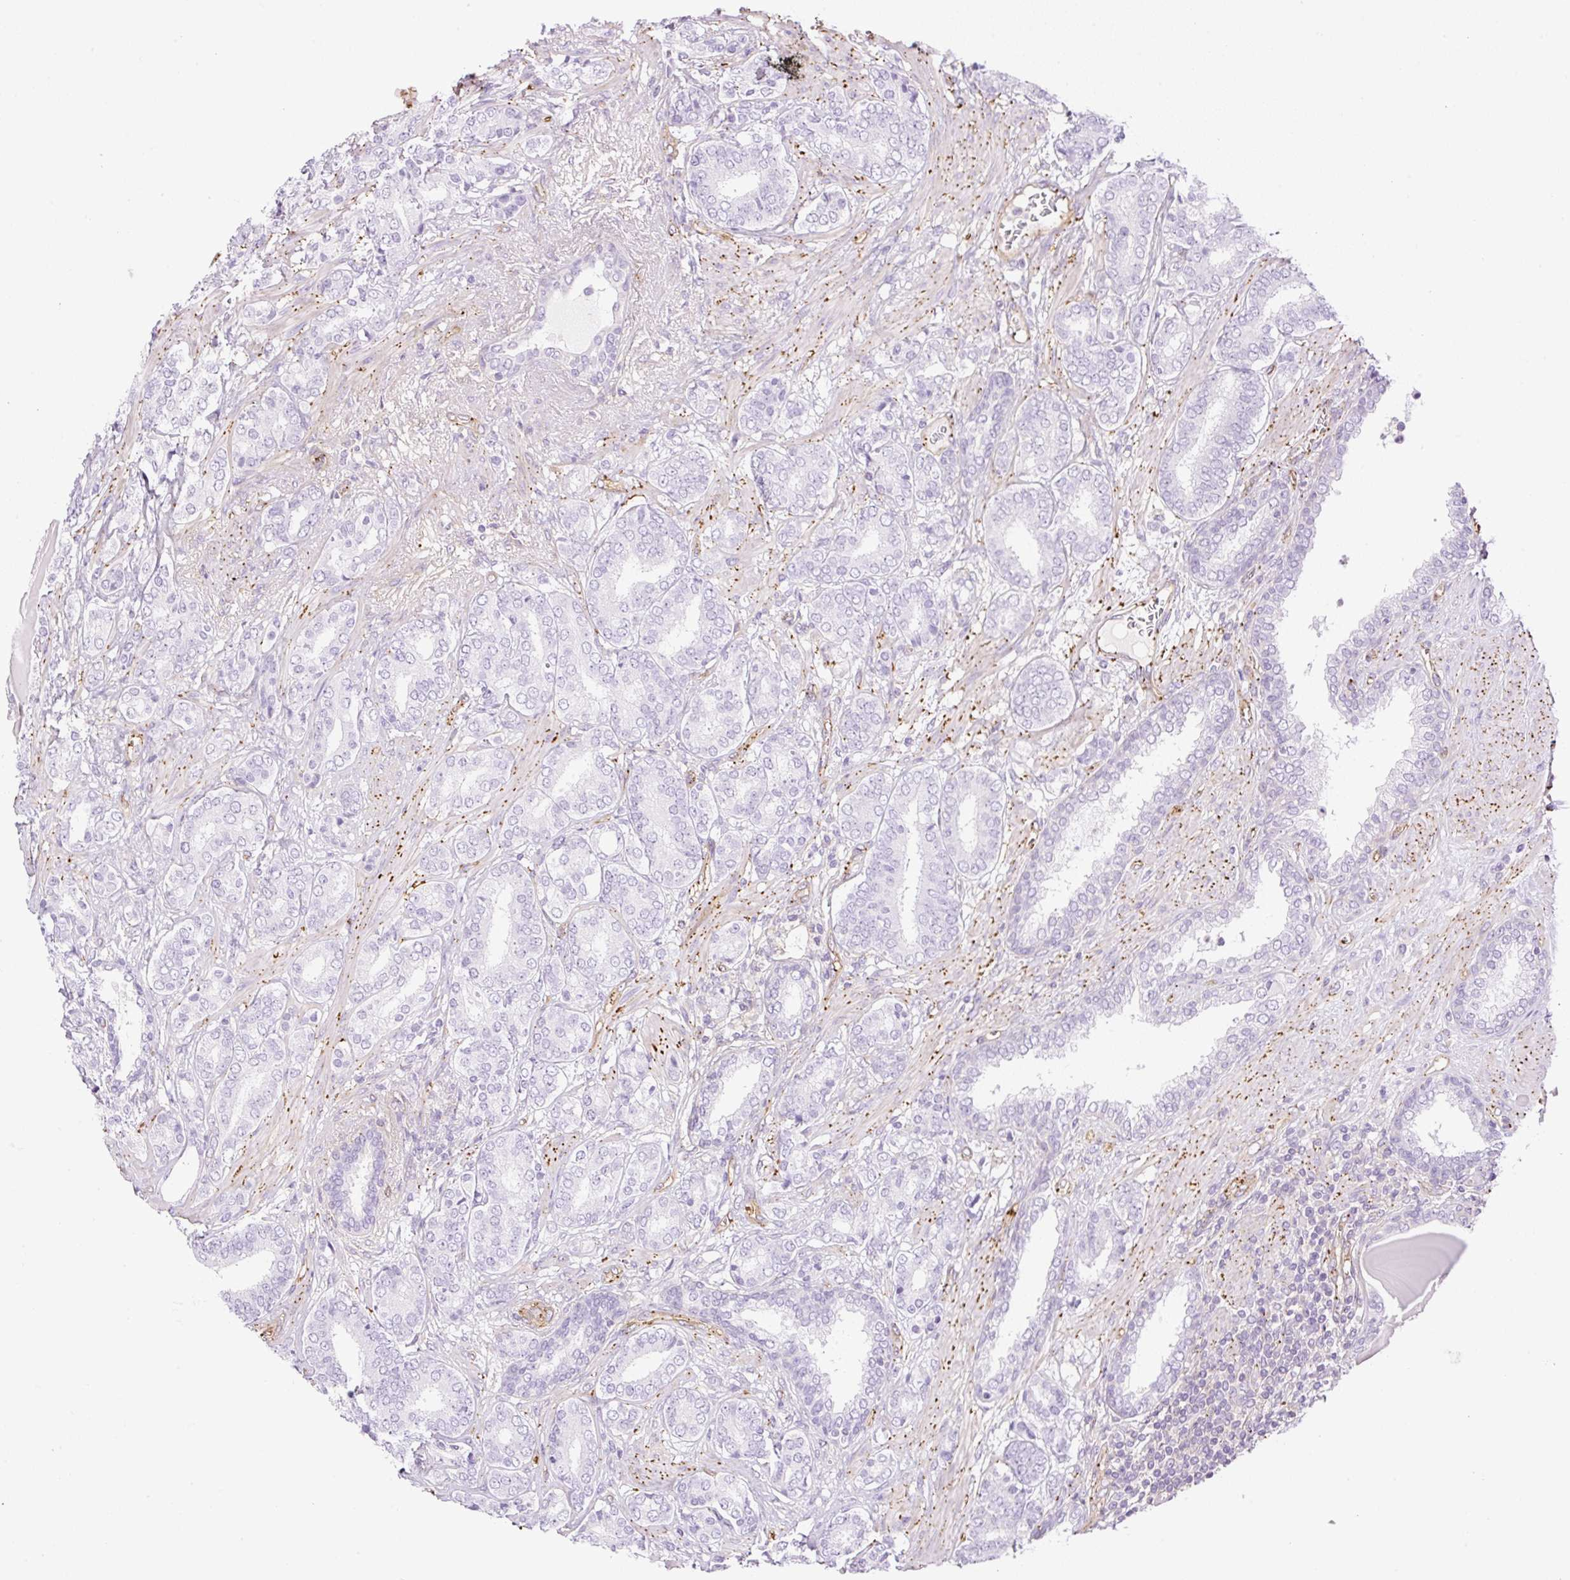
{"staining": {"intensity": "negative", "quantity": "none", "location": "none"}, "tissue": "prostate cancer", "cell_type": "Tumor cells", "image_type": "cancer", "snomed": [{"axis": "morphology", "description": "Adenocarcinoma, High grade"}, {"axis": "topography", "description": "Prostate"}], "caption": "A high-resolution photomicrograph shows IHC staining of high-grade adenocarcinoma (prostate), which displays no significant positivity in tumor cells.", "gene": "EHD3", "patient": {"sex": "male", "age": 62}}